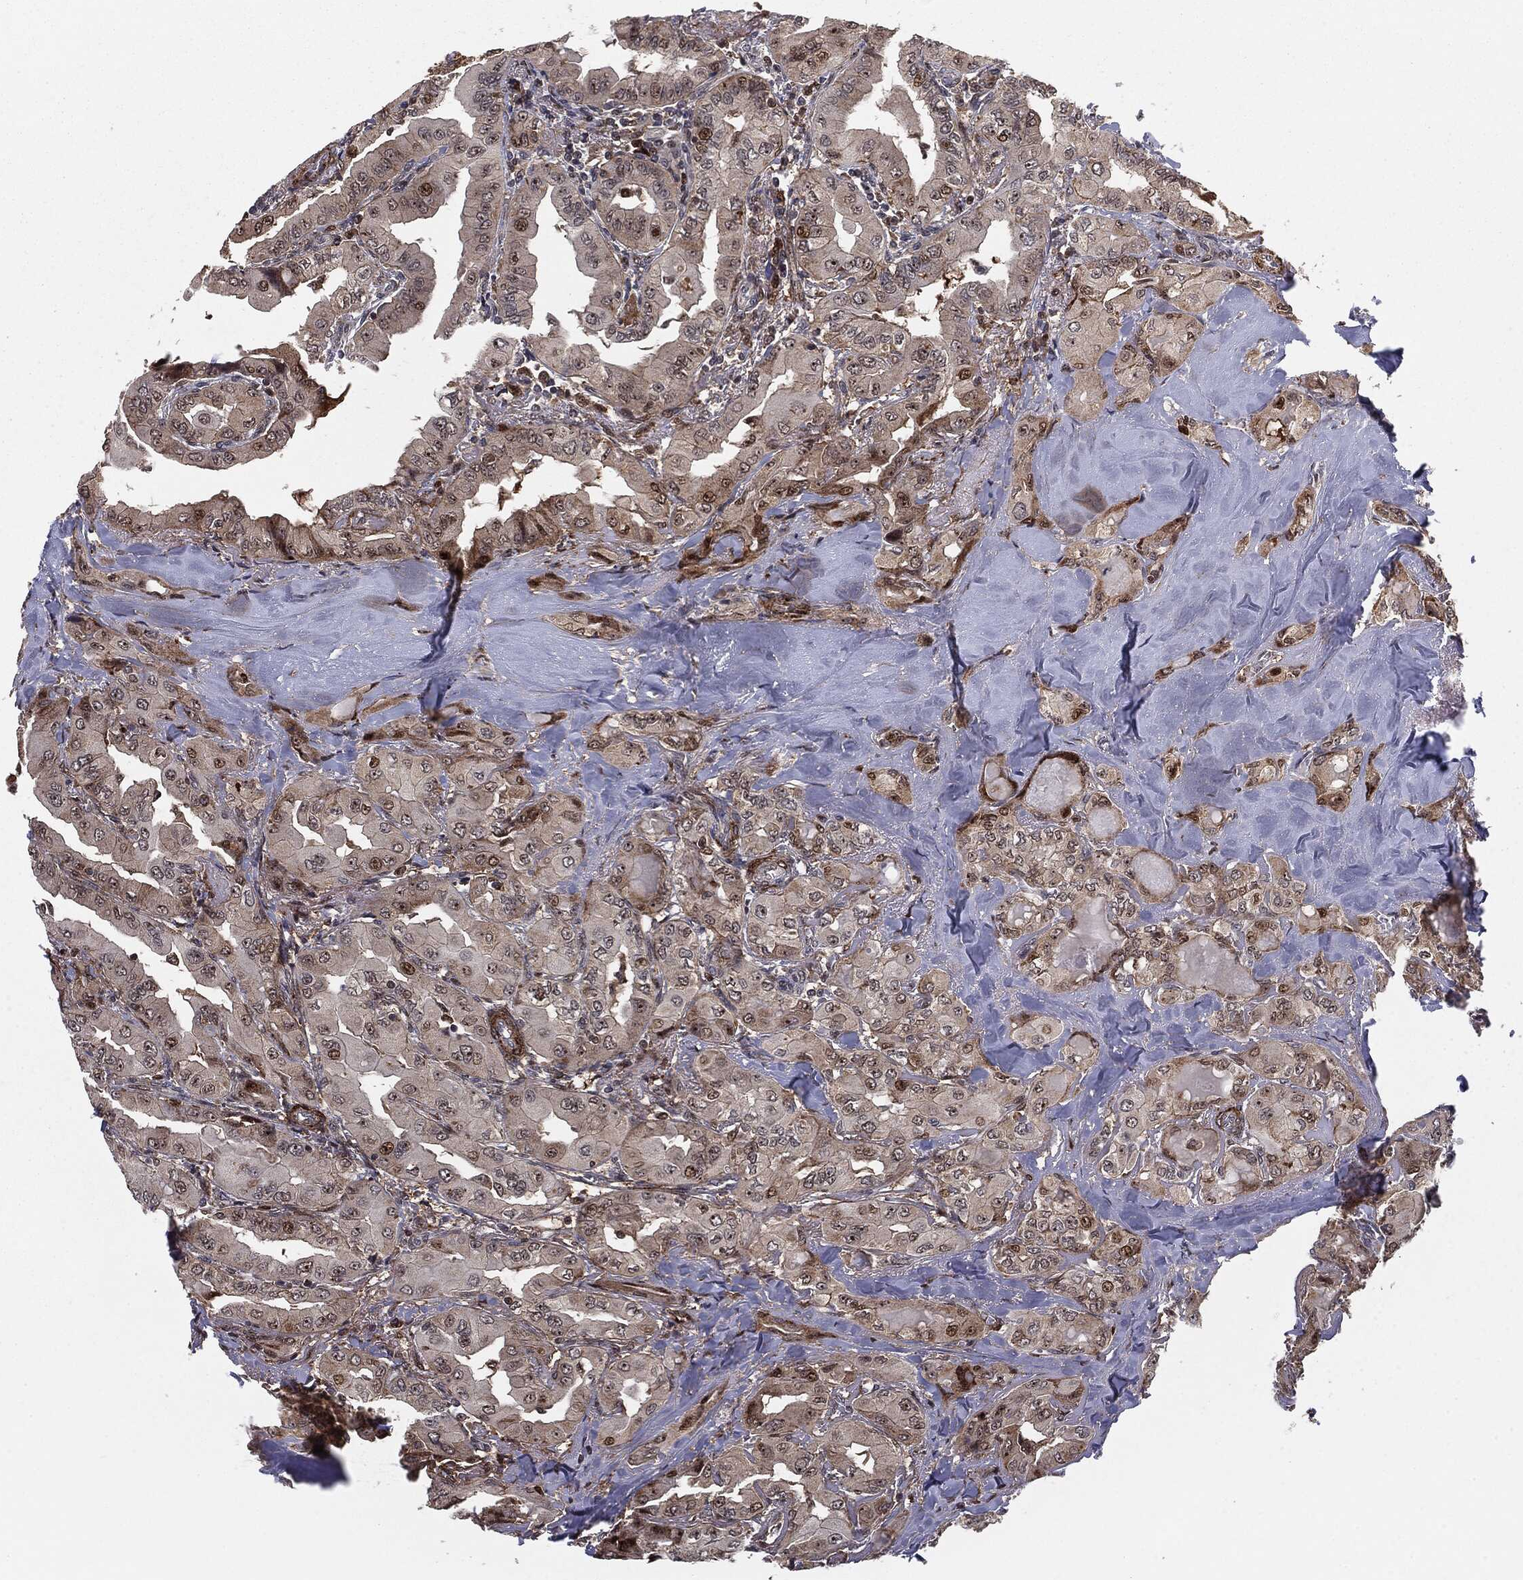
{"staining": {"intensity": "negative", "quantity": "none", "location": "none"}, "tissue": "thyroid cancer", "cell_type": "Tumor cells", "image_type": "cancer", "snomed": [{"axis": "morphology", "description": "Normal tissue, NOS"}, {"axis": "morphology", "description": "Papillary adenocarcinoma, NOS"}, {"axis": "topography", "description": "Thyroid gland"}], "caption": "The micrograph displays no staining of tumor cells in thyroid cancer (papillary adenocarcinoma).", "gene": "PTEN", "patient": {"sex": "female", "age": 66}}